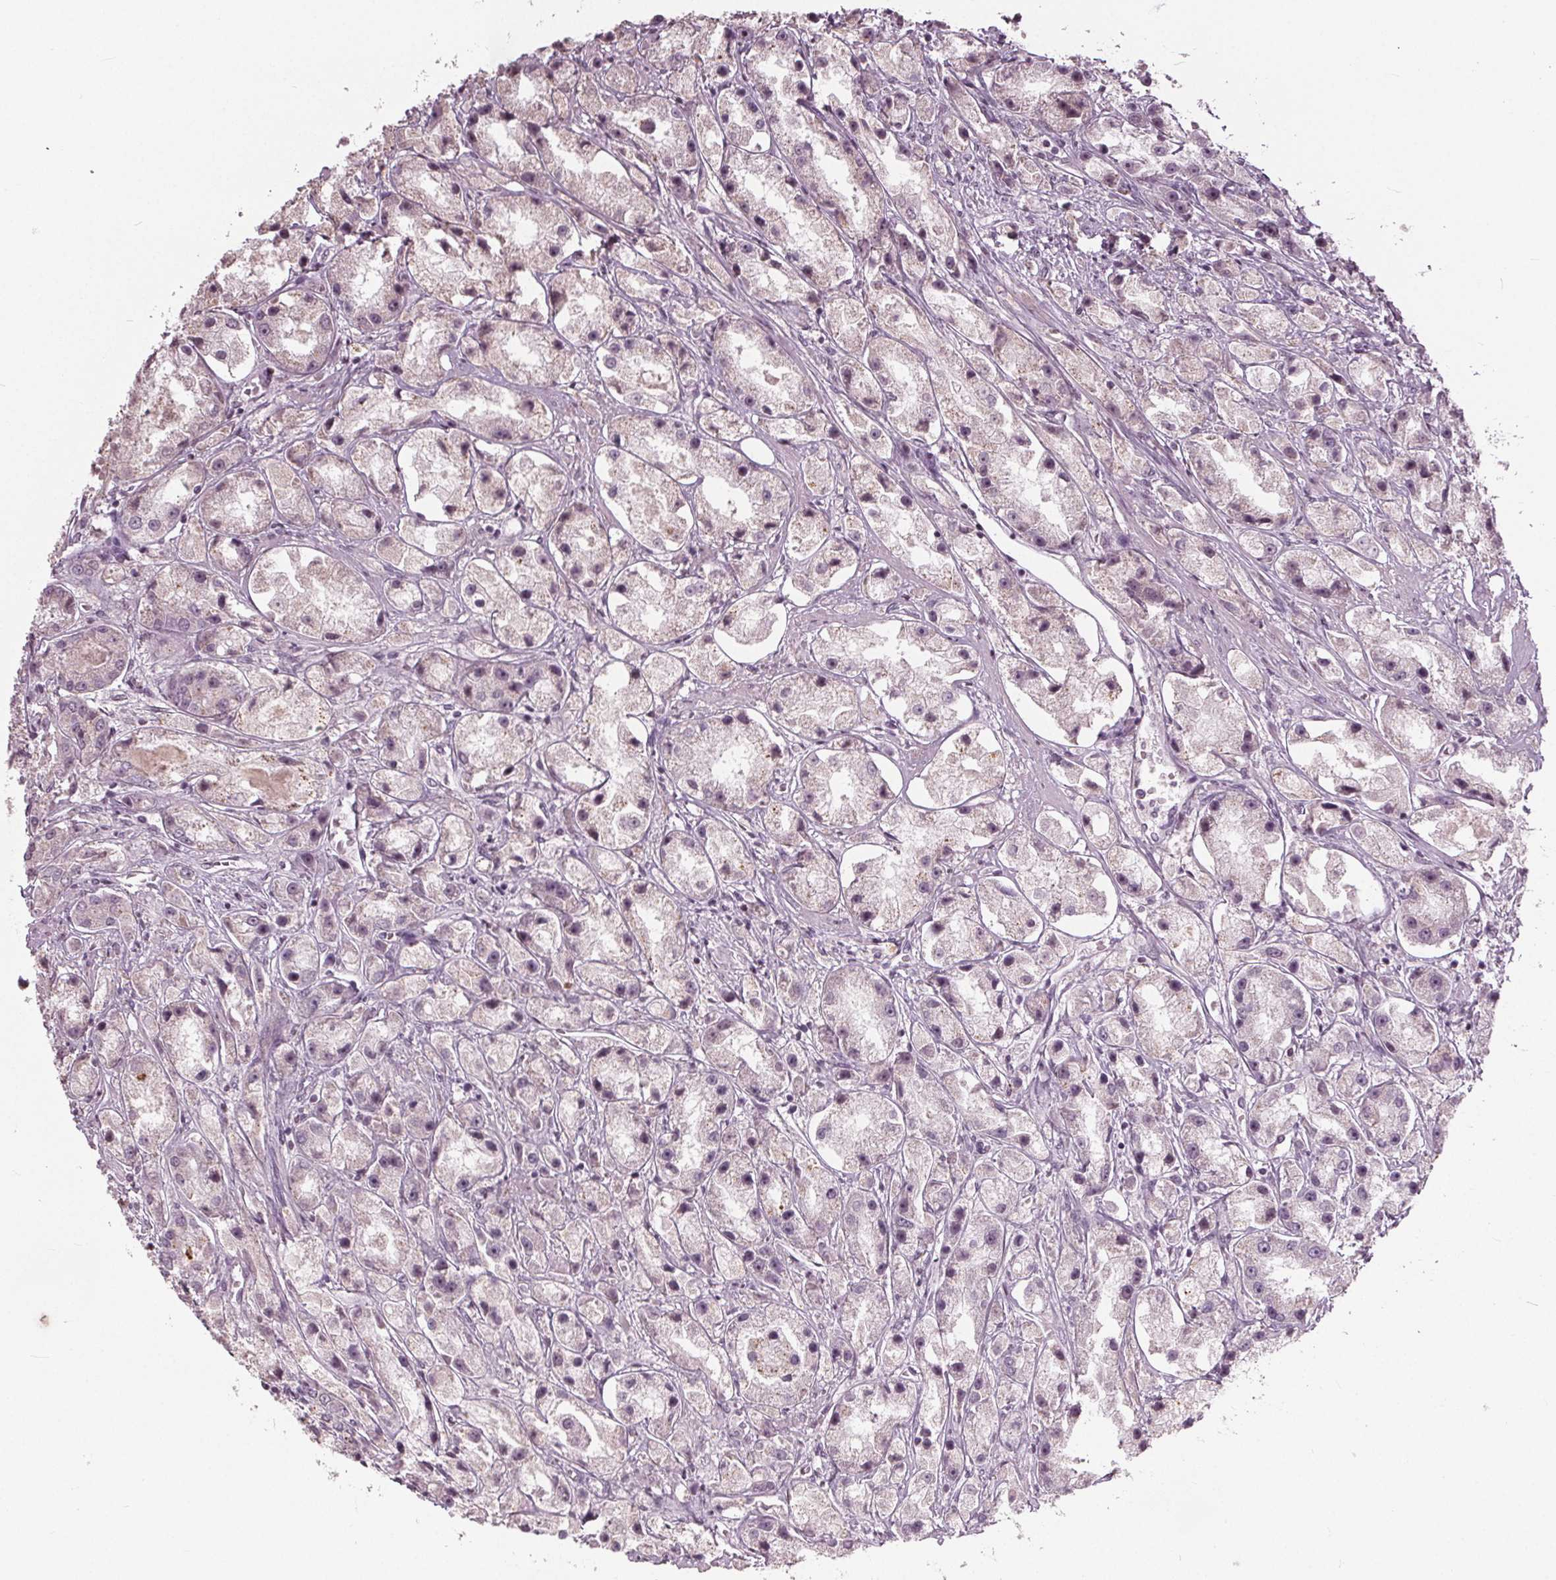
{"staining": {"intensity": "negative", "quantity": "none", "location": "none"}, "tissue": "prostate cancer", "cell_type": "Tumor cells", "image_type": "cancer", "snomed": [{"axis": "morphology", "description": "Adenocarcinoma, High grade"}, {"axis": "topography", "description": "Prostate"}], "caption": "Immunohistochemical staining of prostate adenocarcinoma (high-grade) demonstrates no significant staining in tumor cells.", "gene": "CXCL16", "patient": {"sex": "male", "age": 67}}